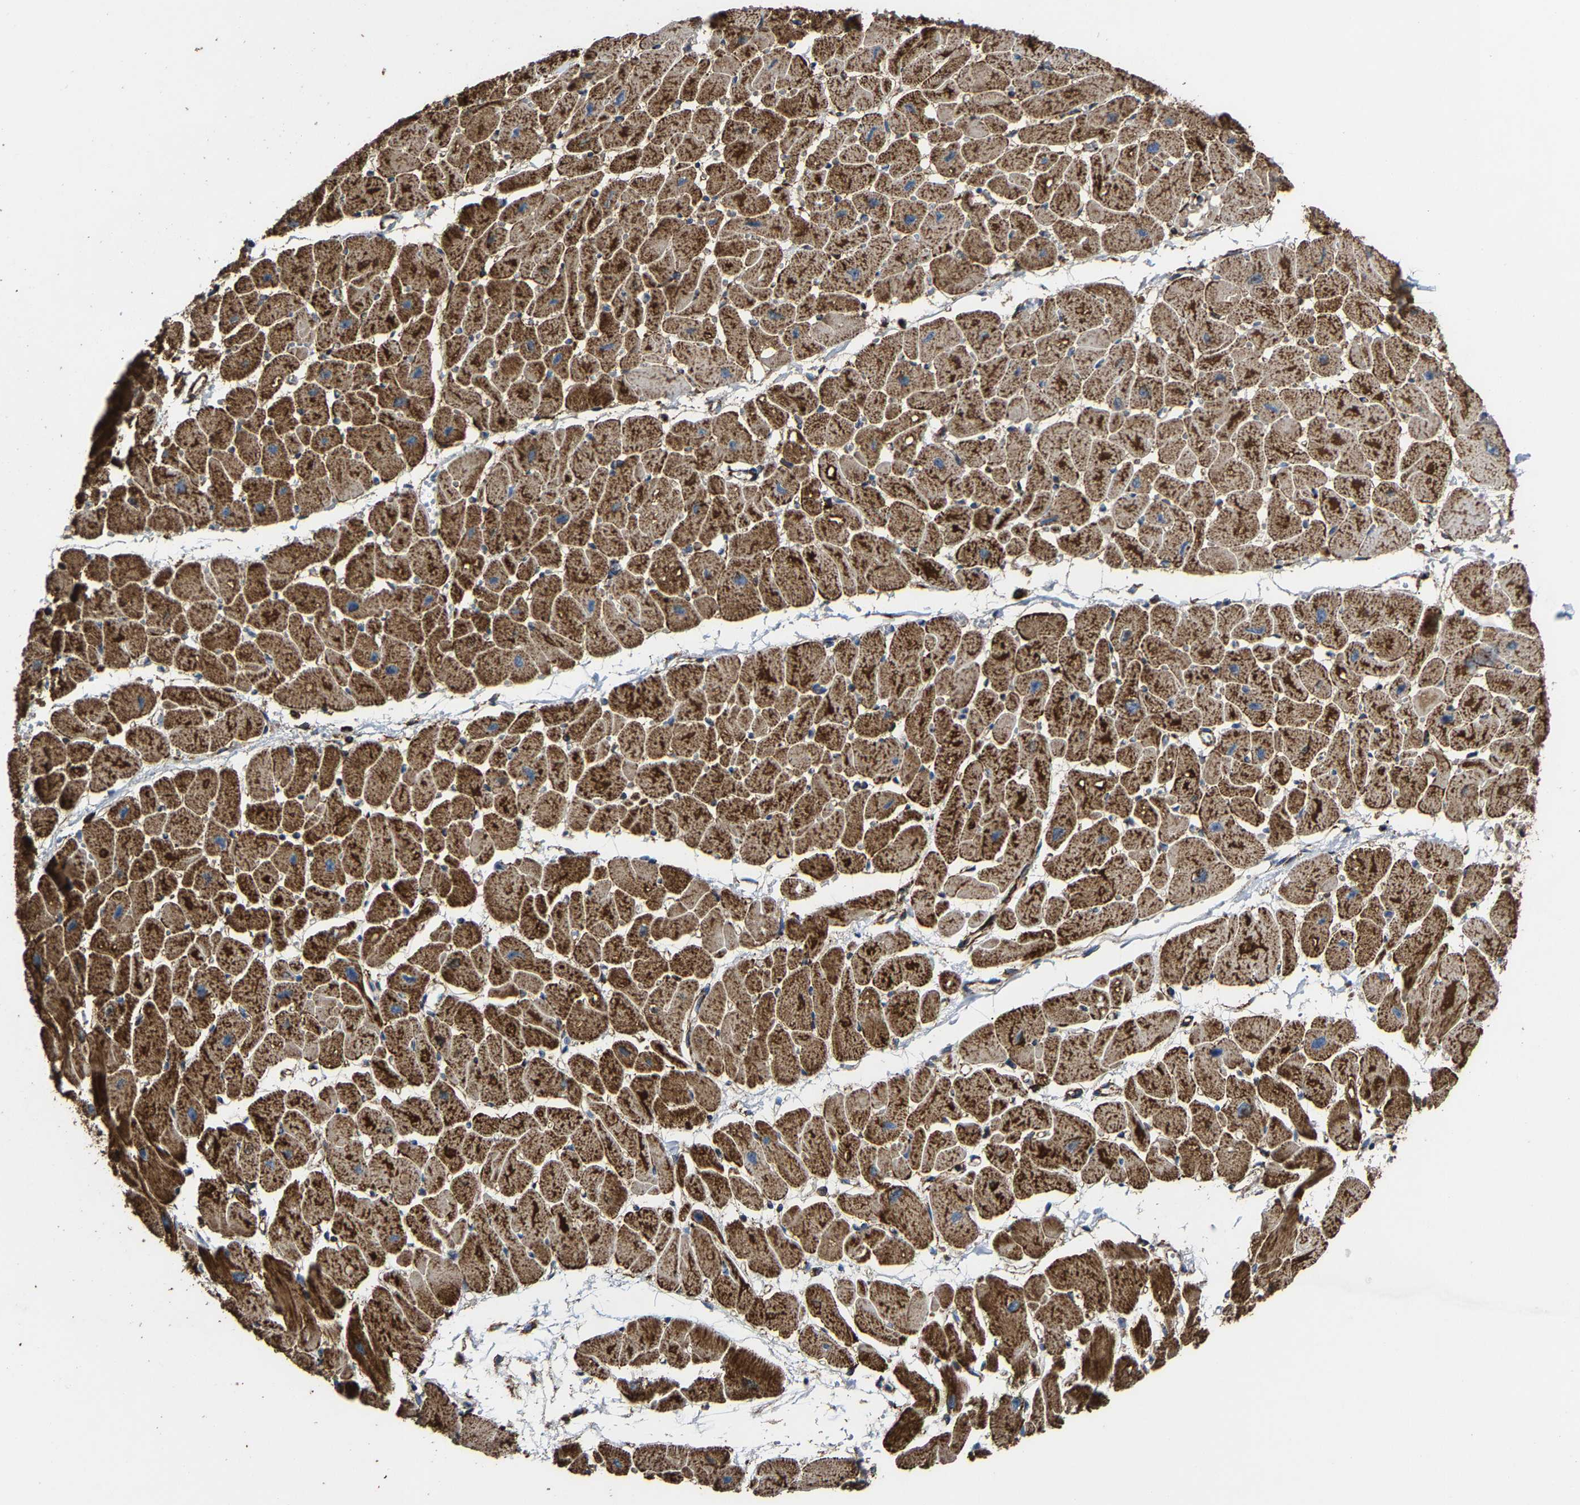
{"staining": {"intensity": "strong", "quantity": ">75%", "location": "cytoplasmic/membranous"}, "tissue": "heart muscle", "cell_type": "Cardiomyocytes", "image_type": "normal", "snomed": [{"axis": "morphology", "description": "Normal tissue, NOS"}, {"axis": "topography", "description": "Heart"}], "caption": "This micrograph shows IHC staining of normal human heart muscle, with high strong cytoplasmic/membranous expression in about >75% of cardiomyocytes.", "gene": "NDUFV3", "patient": {"sex": "female", "age": 54}}